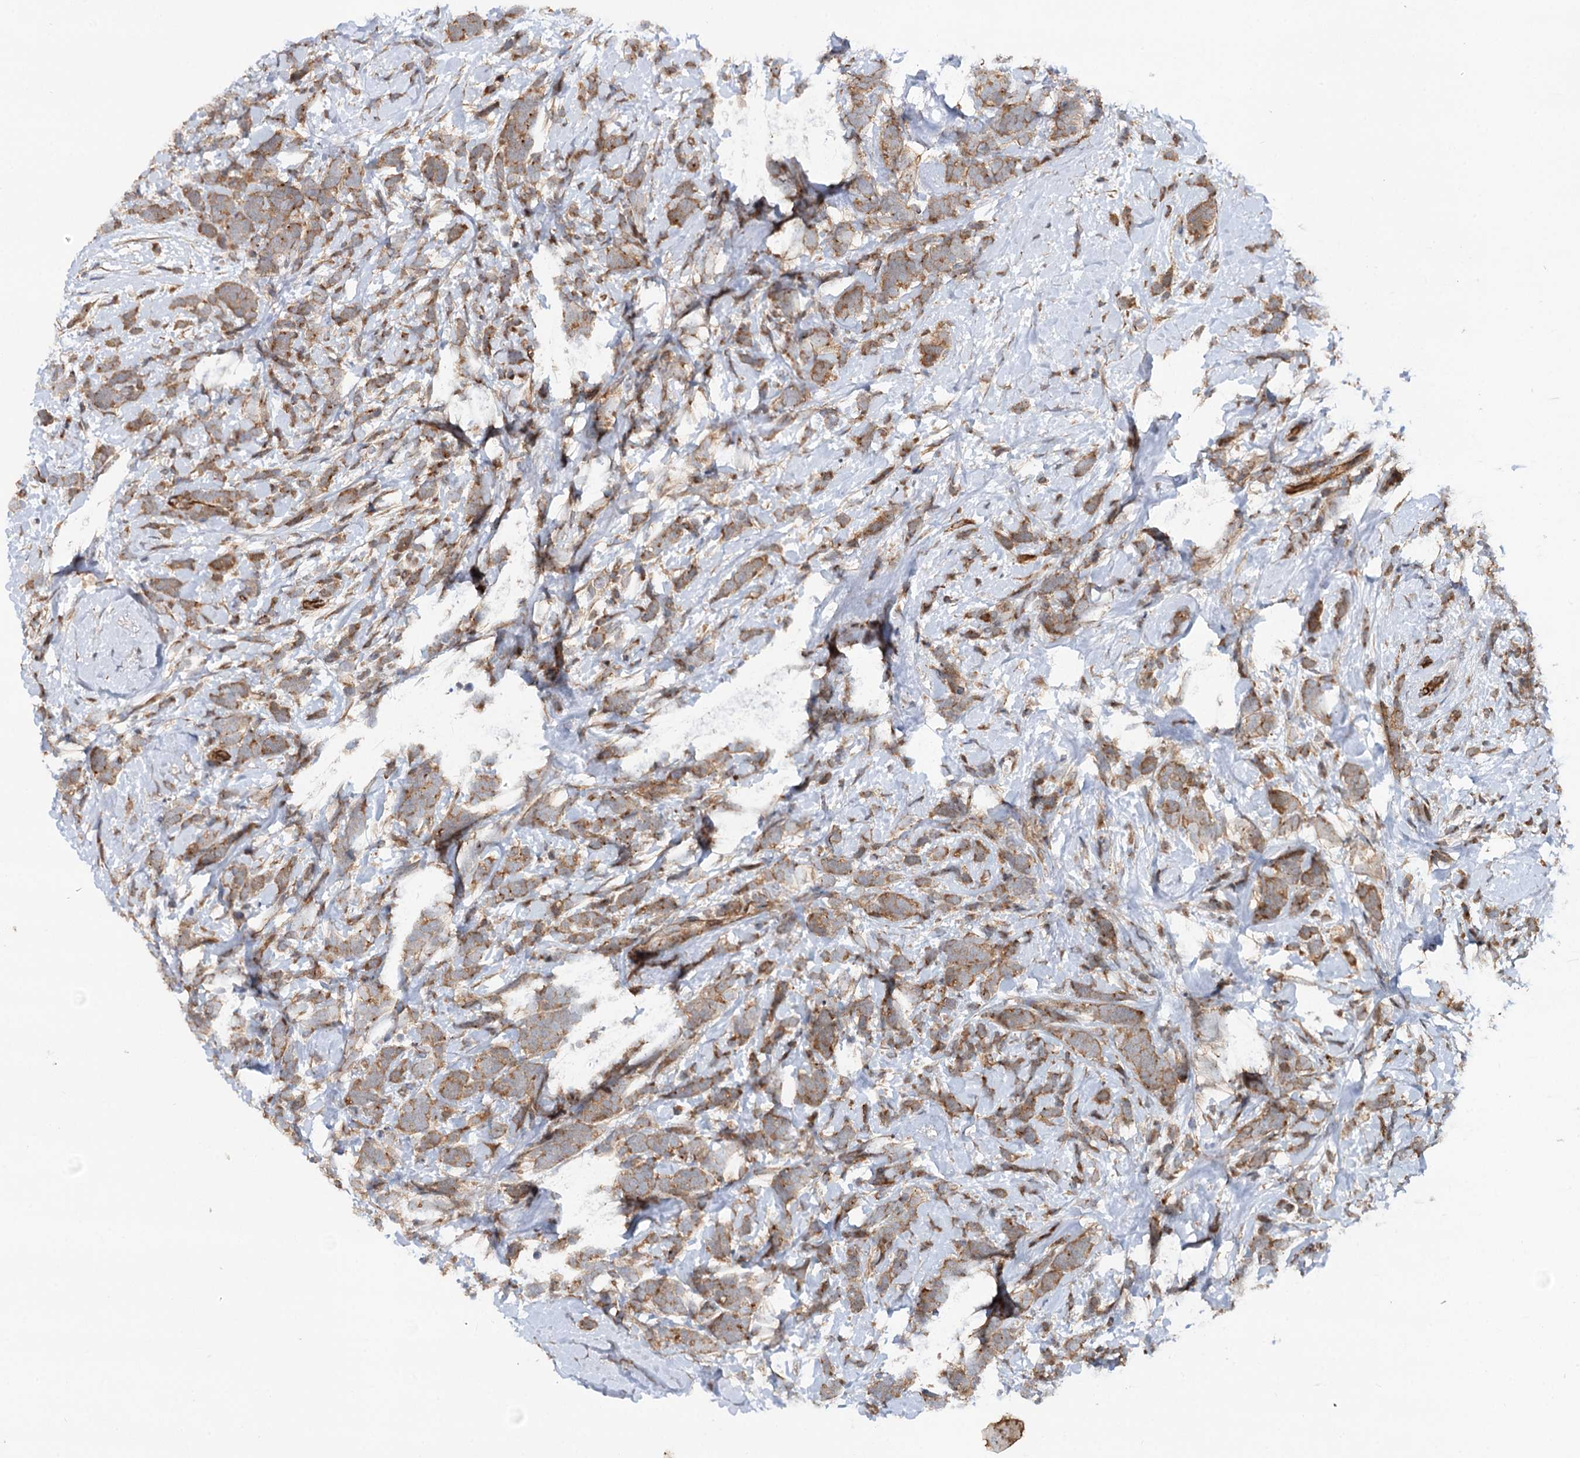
{"staining": {"intensity": "strong", "quantity": "<25%", "location": "cytoplasmic/membranous"}, "tissue": "breast cancer", "cell_type": "Tumor cells", "image_type": "cancer", "snomed": [{"axis": "morphology", "description": "Lobular carcinoma"}, {"axis": "topography", "description": "Breast"}], "caption": "This micrograph reveals IHC staining of breast cancer, with medium strong cytoplasmic/membranous positivity in about <25% of tumor cells.", "gene": "ADGRG4", "patient": {"sex": "female", "age": 58}}